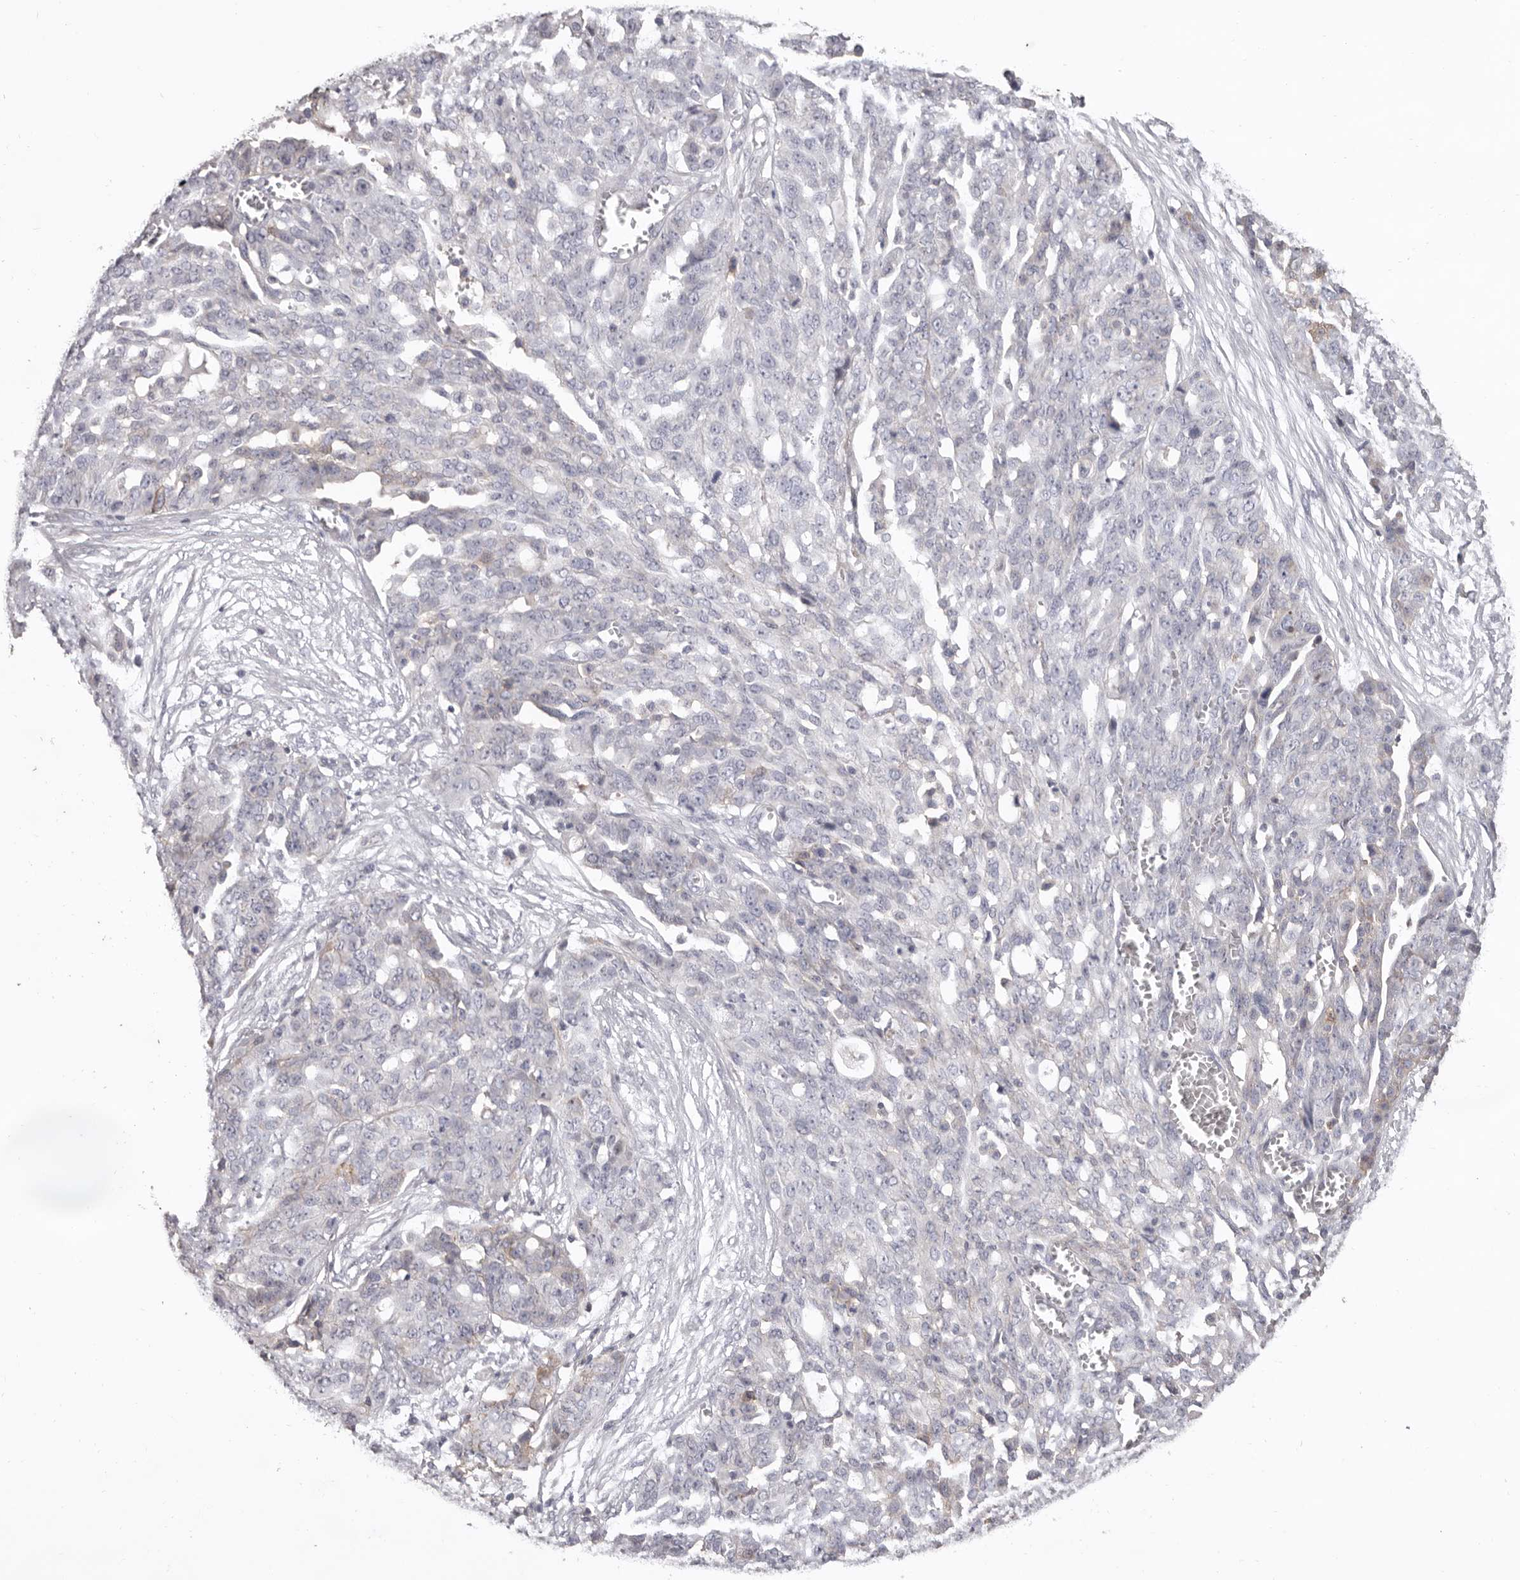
{"staining": {"intensity": "negative", "quantity": "none", "location": "none"}, "tissue": "ovarian cancer", "cell_type": "Tumor cells", "image_type": "cancer", "snomed": [{"axis": "morphology", "description": "Cystadenocarcinoma, serous, NOS"}, {"axis": "topography", "description": "Soft tissue"}, {"axis": "topography", "description": "Ovary"}], "caption": "The photomicrograph shows no significant expression in tumor cells of ovarian cancer (serous cystadenocarcinoma). Brightfield microscopy of IHC stained with DAB (brown) and hematoxylin (blue), captured at high magnification.", "gene": "MMACHC", "patient": {"sex": "female", "age": 57}}